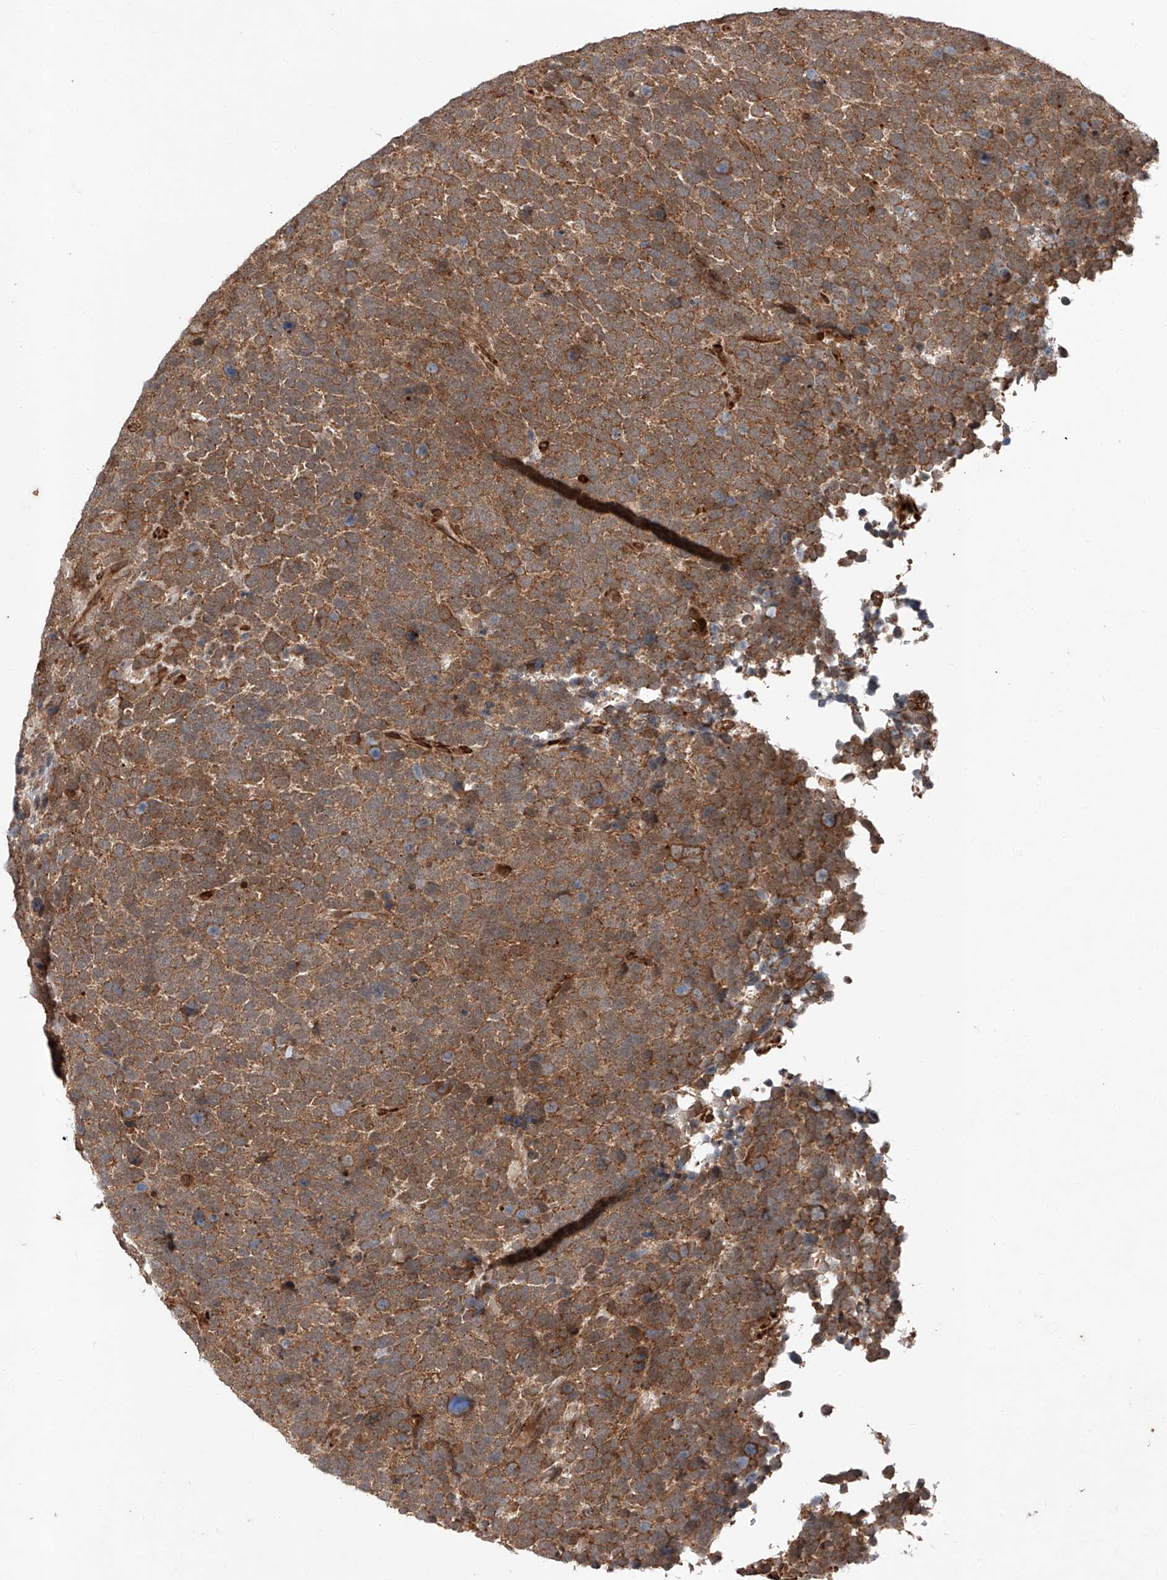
{"staining": {"intensity": "moderate", "quantity": ">75%", "location": "cytoplasmic/membranous"}, "tissue": "urothelial cancer", "cell_type": "Tumor cells", "image_type": "cancer", "snomed": [{"axis": "morphology", "description": "Urothelial carcinoma, High grade"}, {"axis": "topography", "description": "Urinary bladder"}], "caption": "Protein expression analysis of human urothelial carcinoma (high-grade) reveals moderate cytoplasmic/membranous positivity in about >75% of tumor cells.", "gene": "ZFP28", "patient": {"sex": "female", "age": 82}}